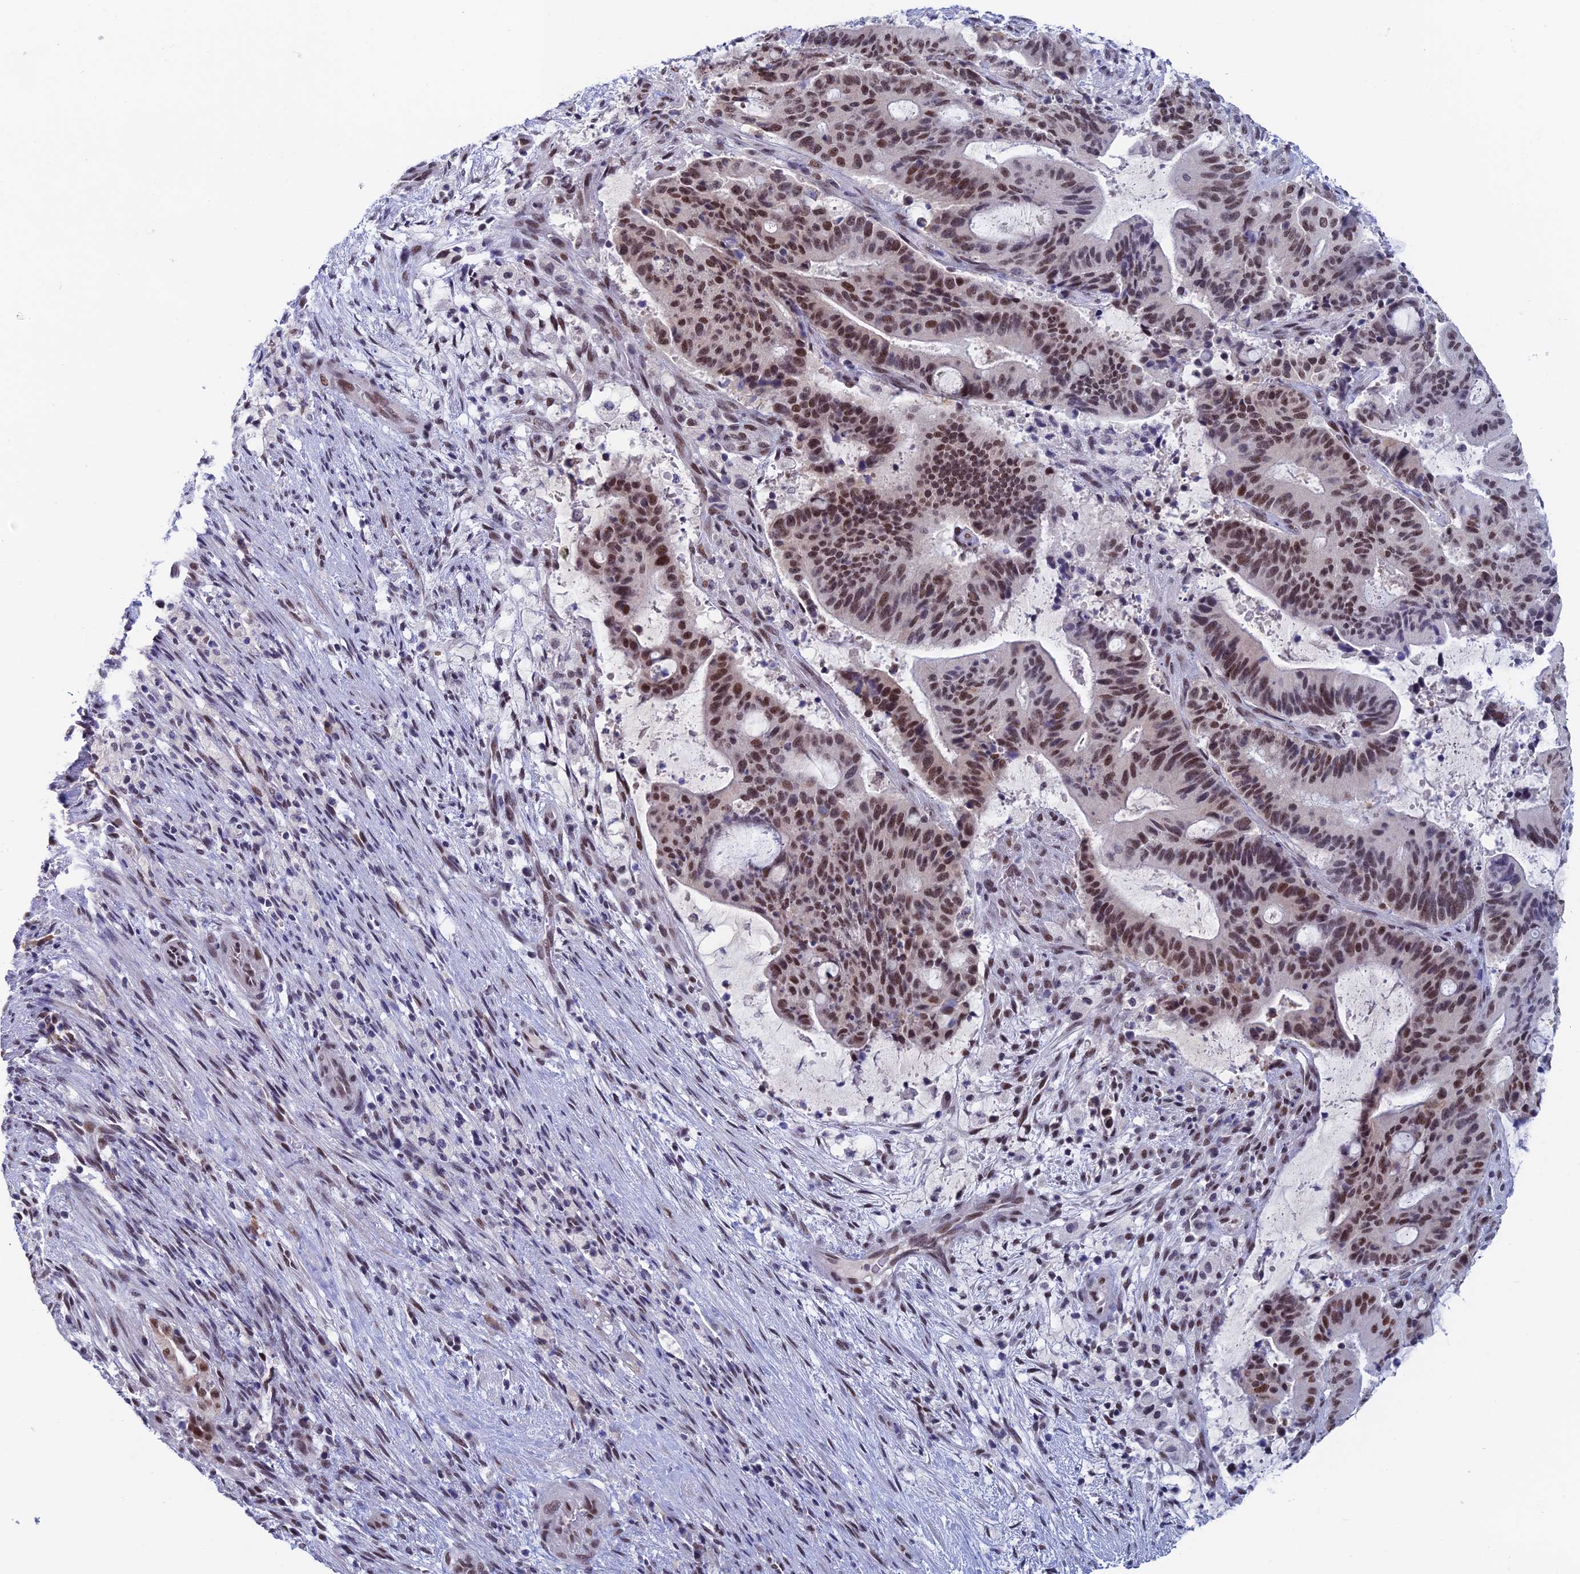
{"staining": {"intensity": "moderate", "quantity": ">75%", "location": "nuclear"}, "tissue": "liver cancer", "cell_type": "Tumor cells", "image_type": "cancer", "snomed": [{"axis": "morphology", "description": "Normal tissue, NOS"}, {"axis": "morphology", "description": "Cholangiocarcinoma"}, {"axis": "topography", "description": "Liver"}, {"axis": "topography", "description": "Peripheral nerve tissue"}], "caption": "Immunohistochemistry histopathology image of neoplastic tissue: human cholangiocarcinoma (liver) stained using IHC shows medium levels of moderate protein expression localized specifically in the nuclear of tumor cells, appearing as a nuclear brown color.", "gene": "NABP2", "patient": {"sex": "female", "age": 73}}